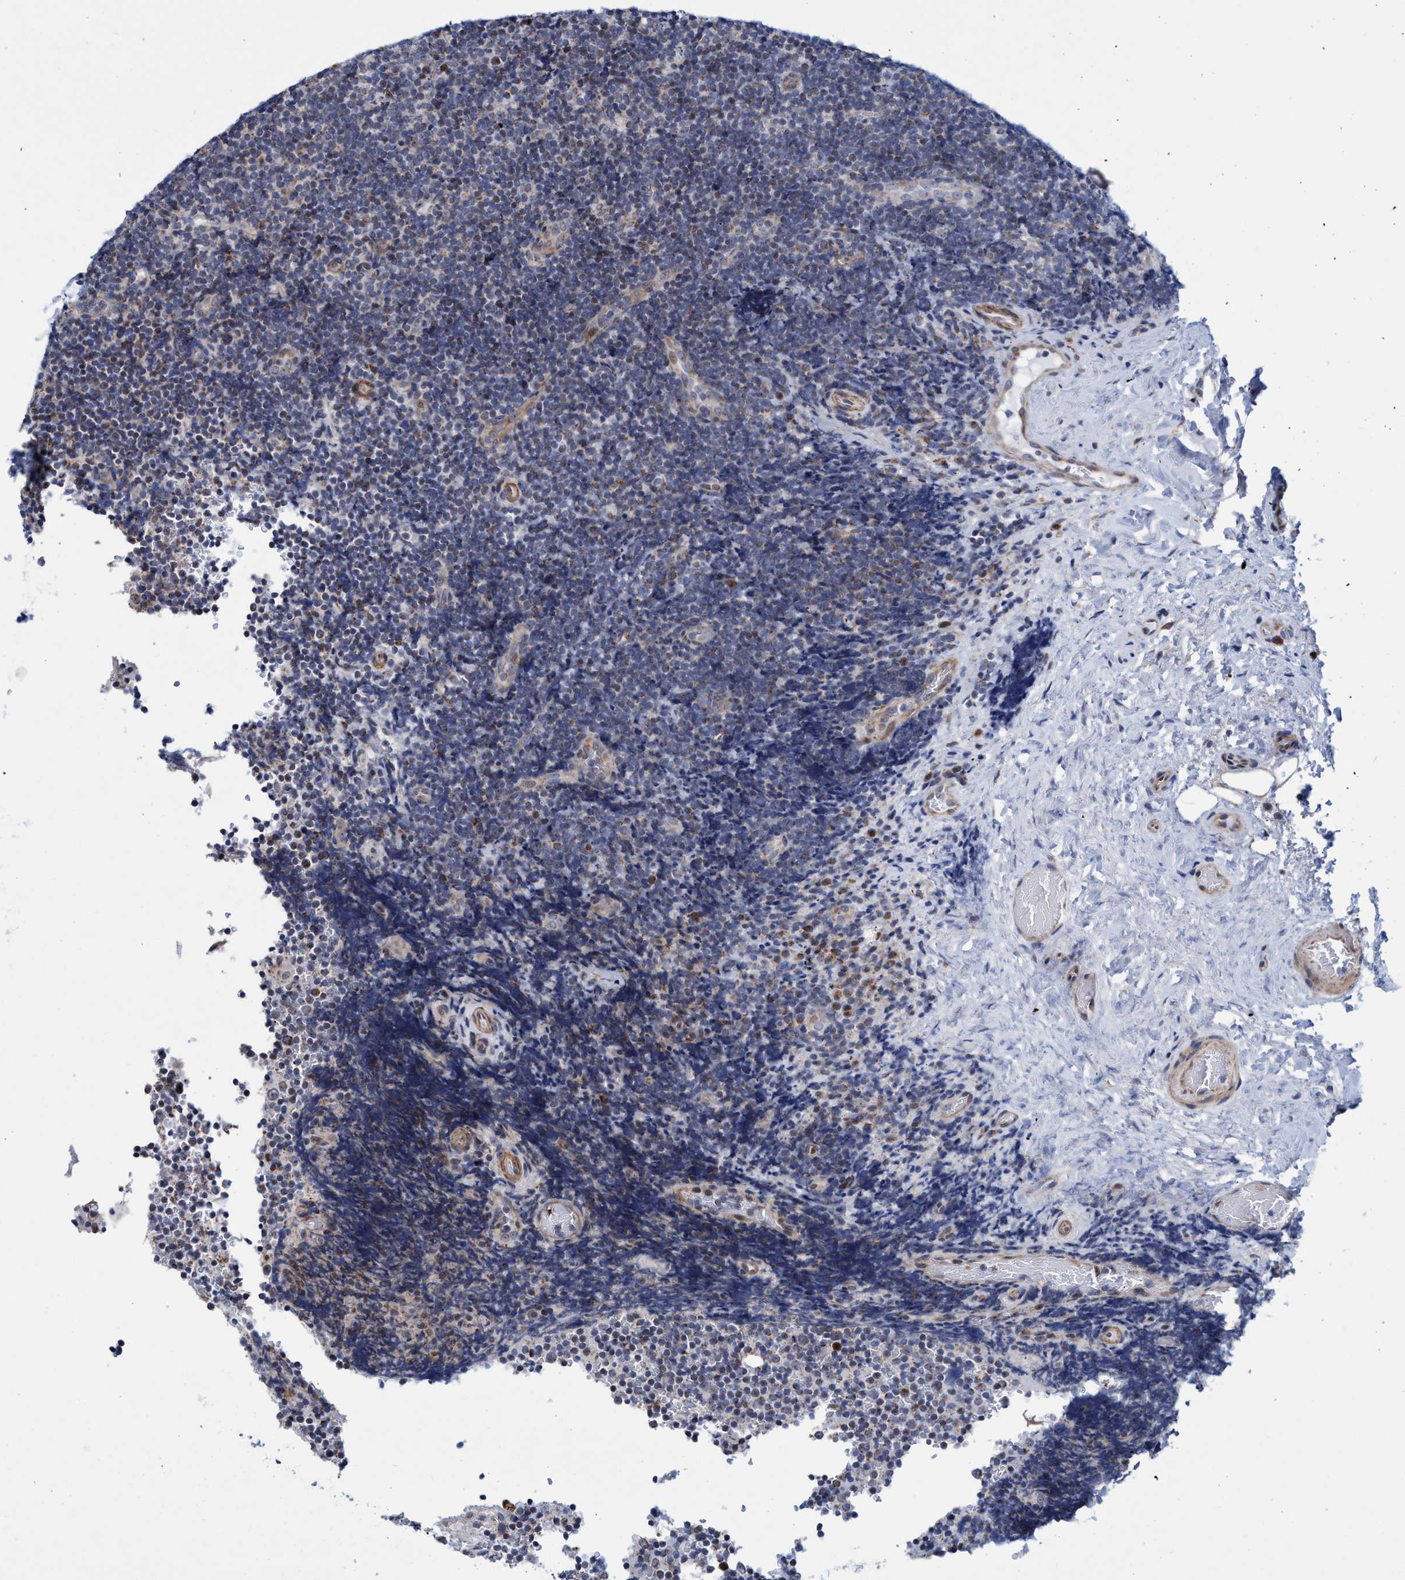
{"staining": {"intensity": "weak", "quantity": "<25%", "location": "cytoplasmic/membranous"}, "tissue": "lymphoma", "cell_type": "Tumor cells", "image_type": "cancer", "snomed": [{"axis": "morphology", "description": "Malignant lymphoma, non-Hodgkin's type, High grade"}, {"axis": "topography", "description": "Tonsil"}], "caption": "High-grade malignant lymphoma, non-Hodgkin's type was stained to show a protein in brown. There is no significant expression in tumor cells.", "gene": "POLR1F", "patient": {"sex": "female", "age": 36}}